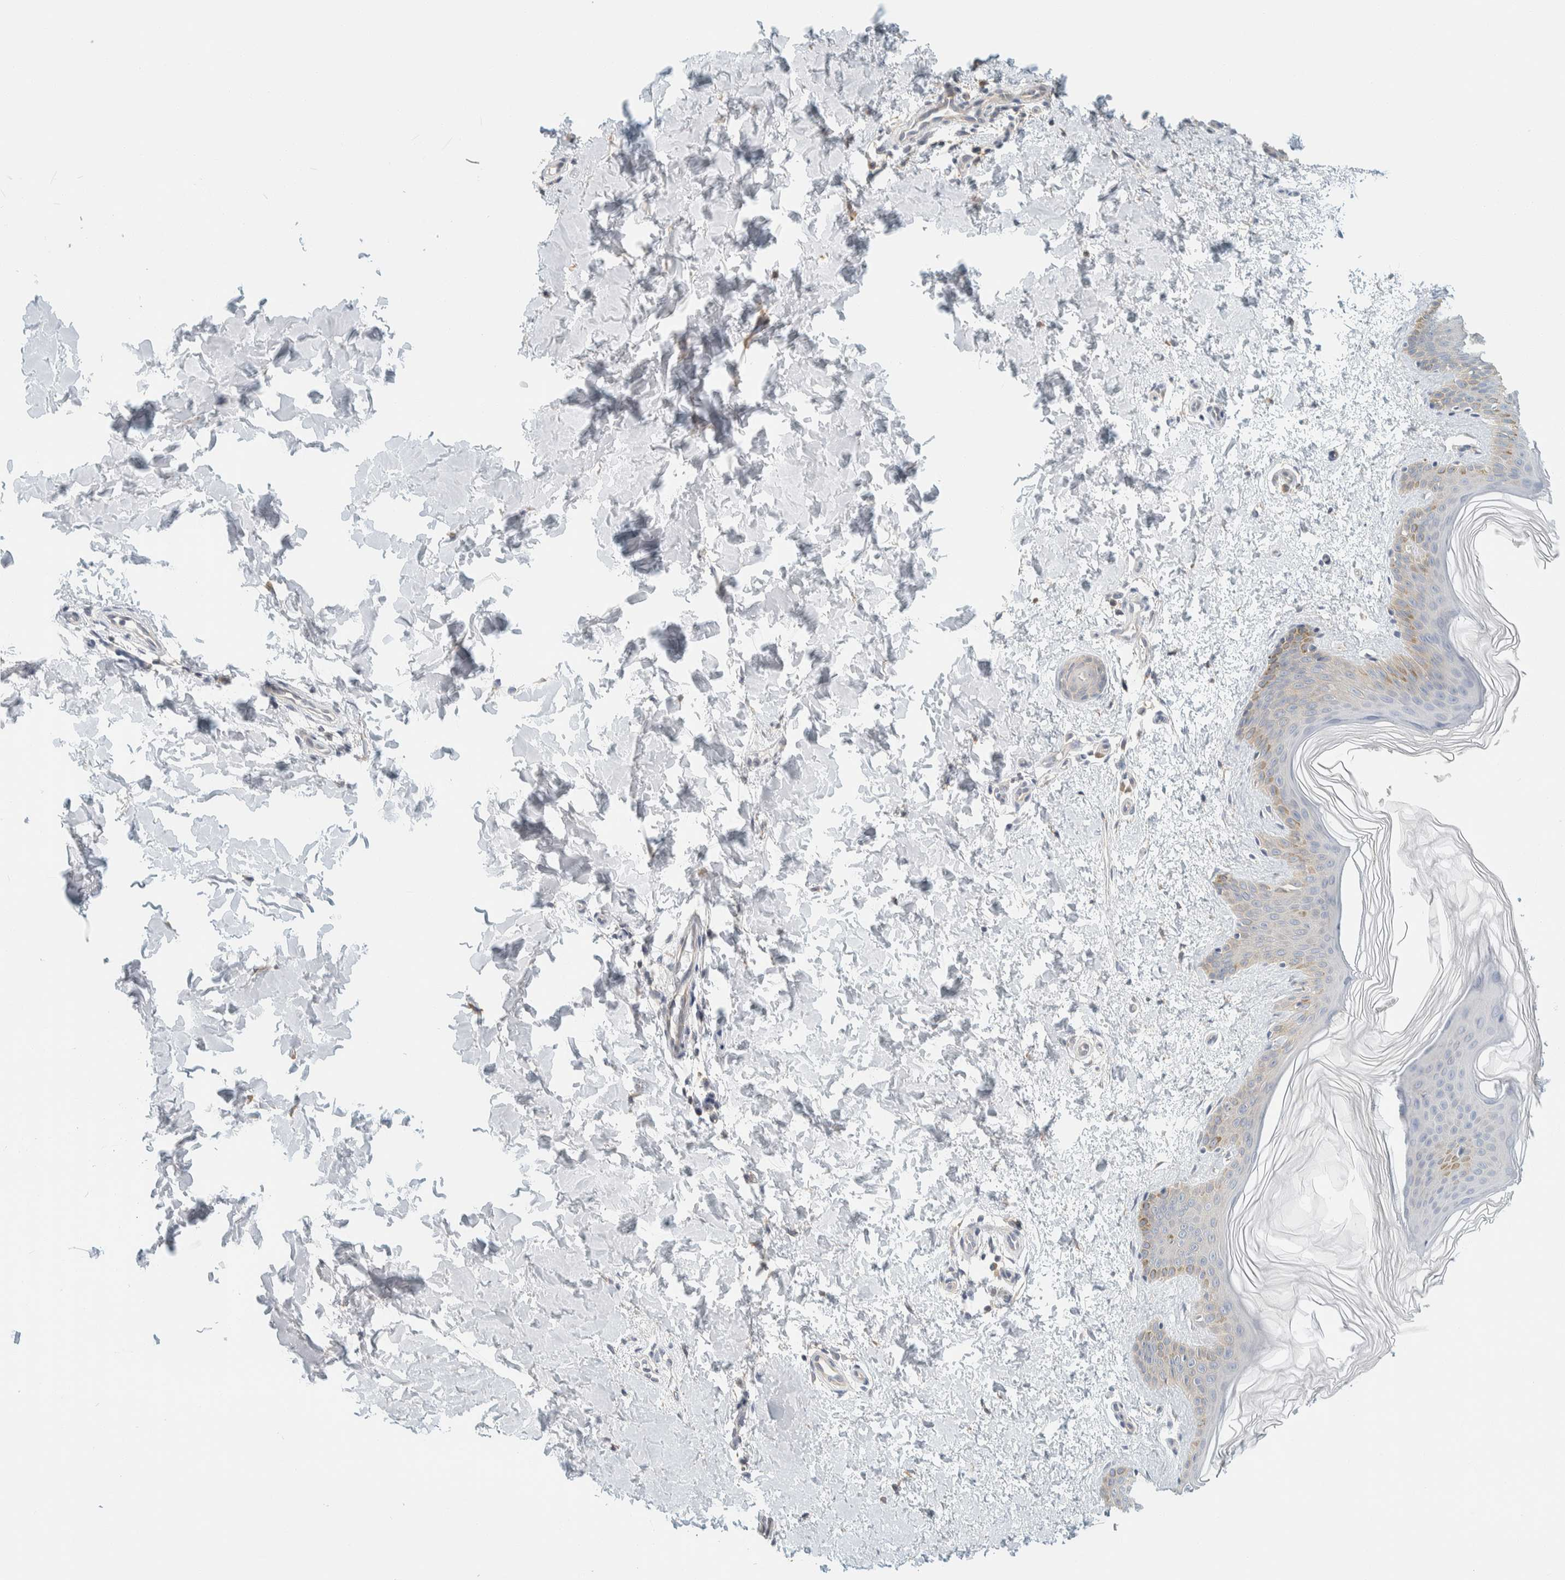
{"staining": {"intensity": "negative", "quantity": "none", "location": "none"}, "tissue": "skin", "cell_type": "Fibroblasts", "image_type": "normal", "snomed": [{"axis": "morphology", "description": "Normal tissue, NOS"}, {"axis": "morphology", "description": "Neoplasm, benign, NOS"}, {"axis": "topography", "description": "Skin"}, {"axis": "topography", "description": "Soft tissue"}], "caption": "Image shows no significant protein expression in fibroblasts of unremarkable skin.", "gene": "AARSD1", "patient": {"sex": "male", "age": 26}}